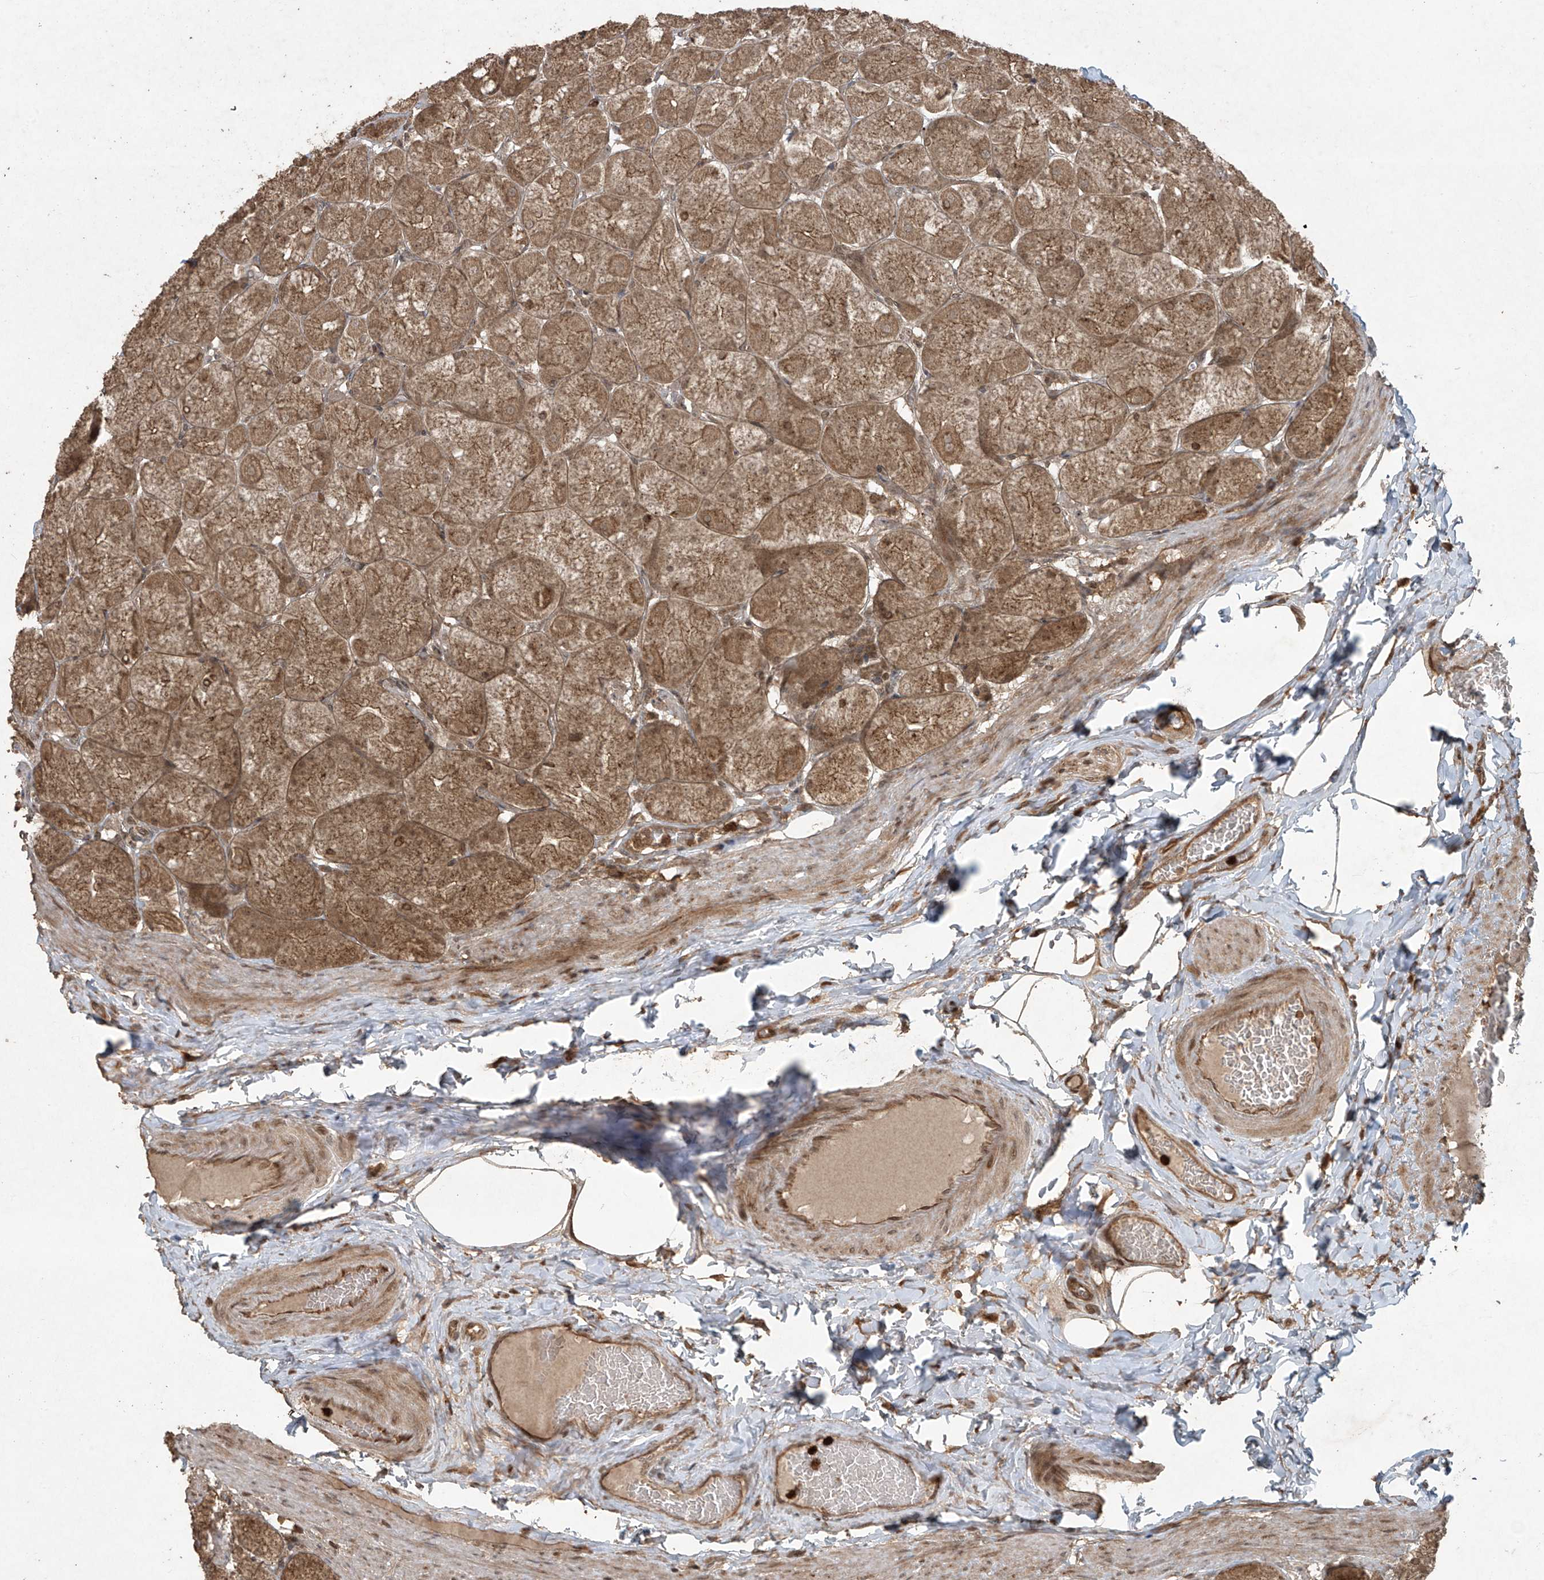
{"staining": {"intensity": "strong", "quantity": ">75%", "location": "cytoplasmic/membranous"}, "tissue": "stomach", "cell_type": "Glandular cells", "image_type": "normal", "snomed": [{"axis": "morphology", "description": "Normal tissue, NOS"}, {"axis": "topography", "description": "Stomach, upper"}], "caption": "Immunohistochemical staining of benign human stomach exhibits strong cytoplasmic/membranous protein expression in about >75% of glandular cells.", "gene": "PGPEP1", "patient": {"sex": "female", "age": 56}}